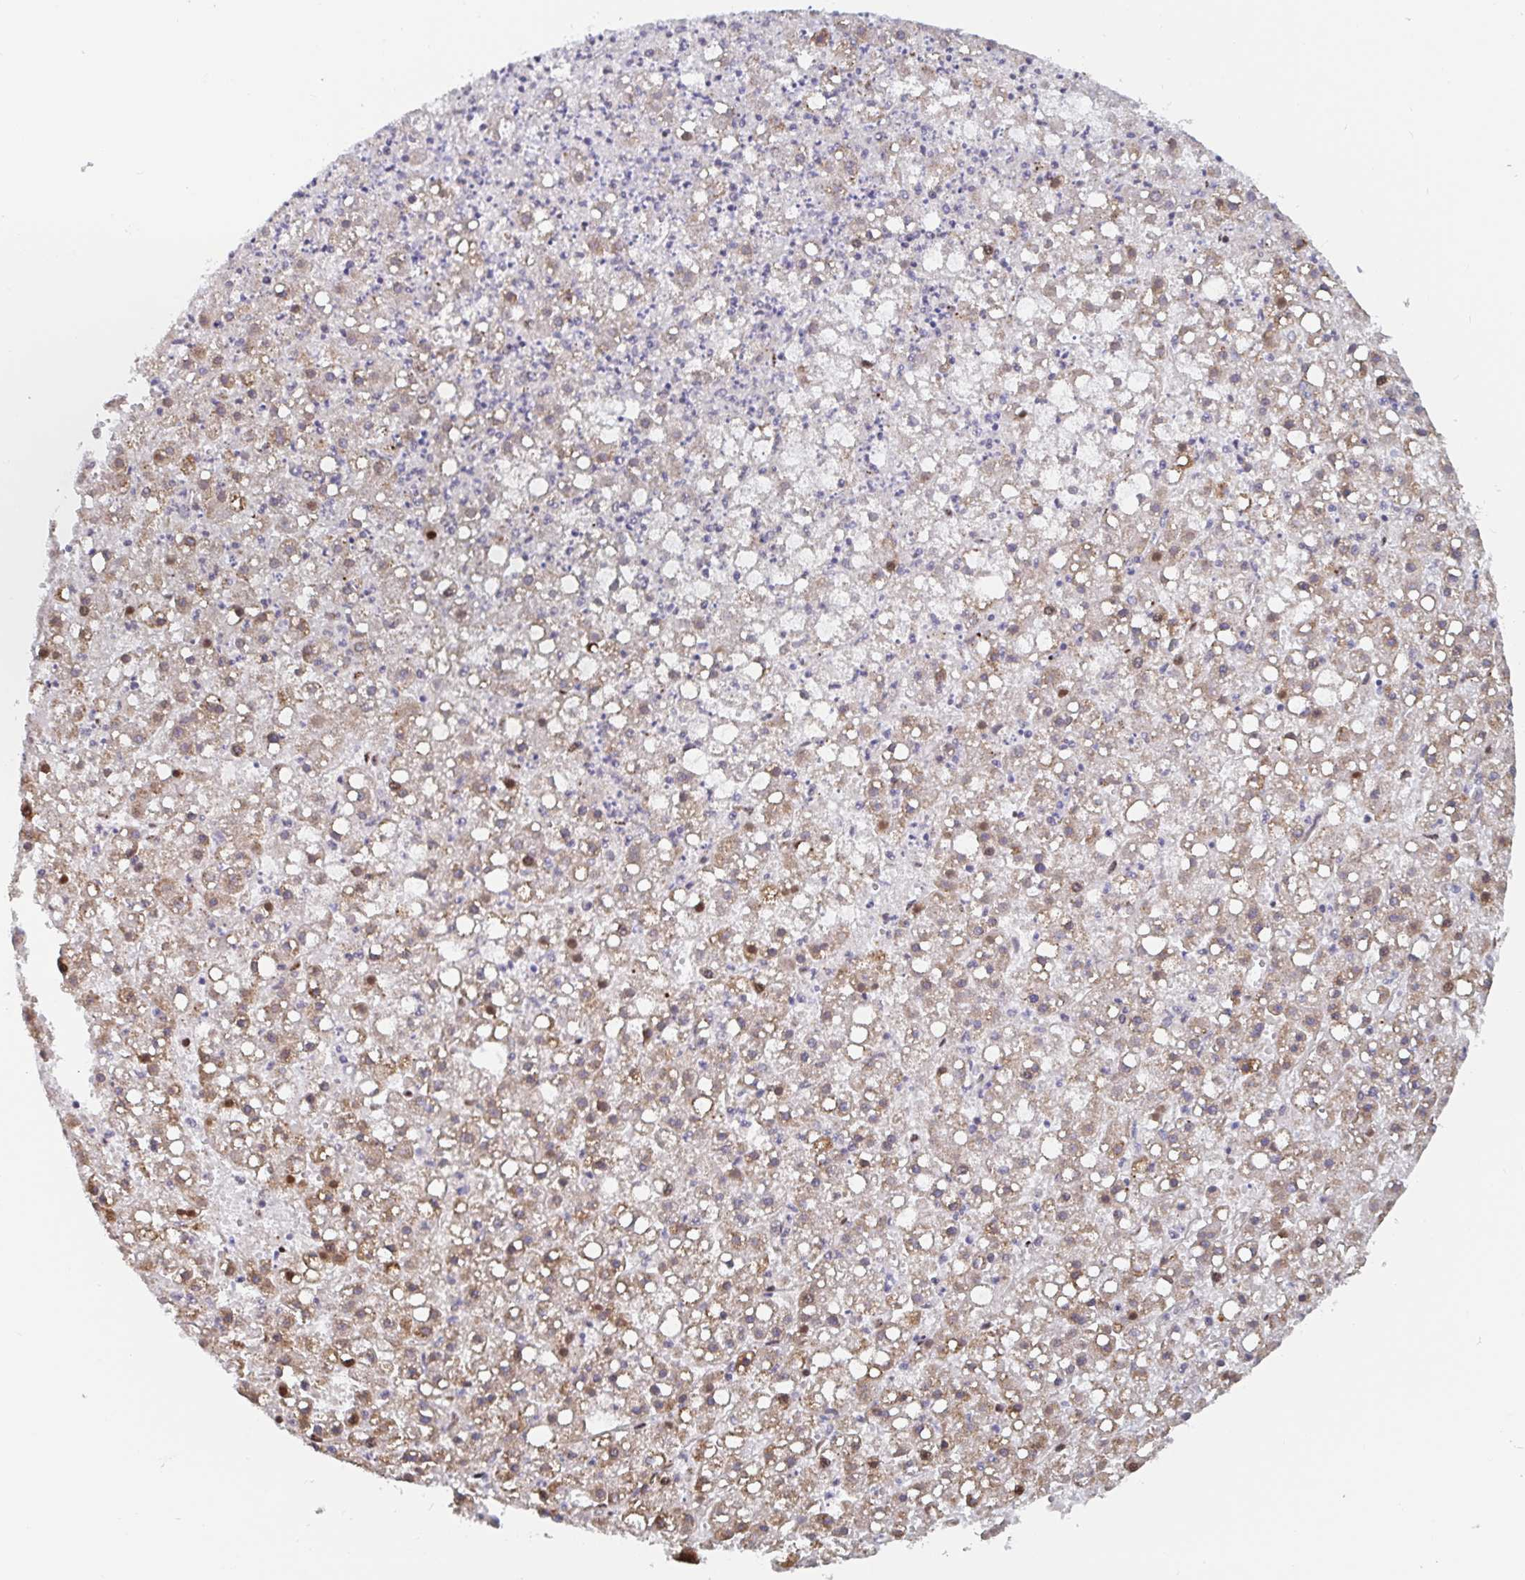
{"staining": {"intensity": "moderate", "quantity": ">75%", "location": "cytoplasmic/membranous"}, "tissue": "liver cancer", "cell_type": "Tumor cells", "image_type": "cancer", "snomed": [{"axis": "morphology", "description": "Carcinoma, Hepatocellular, NOS"}, {"axis": "topography", "description": "Liver"}], "caption": "Immunohistochemical staining of liver hepatocellular carcinoma displays moderate cytoplasmic/membranous protein positivity in approximately >75% of tumor cells.", "gene": "STARD8", "patient": {"sex": "male", "age": 67}}